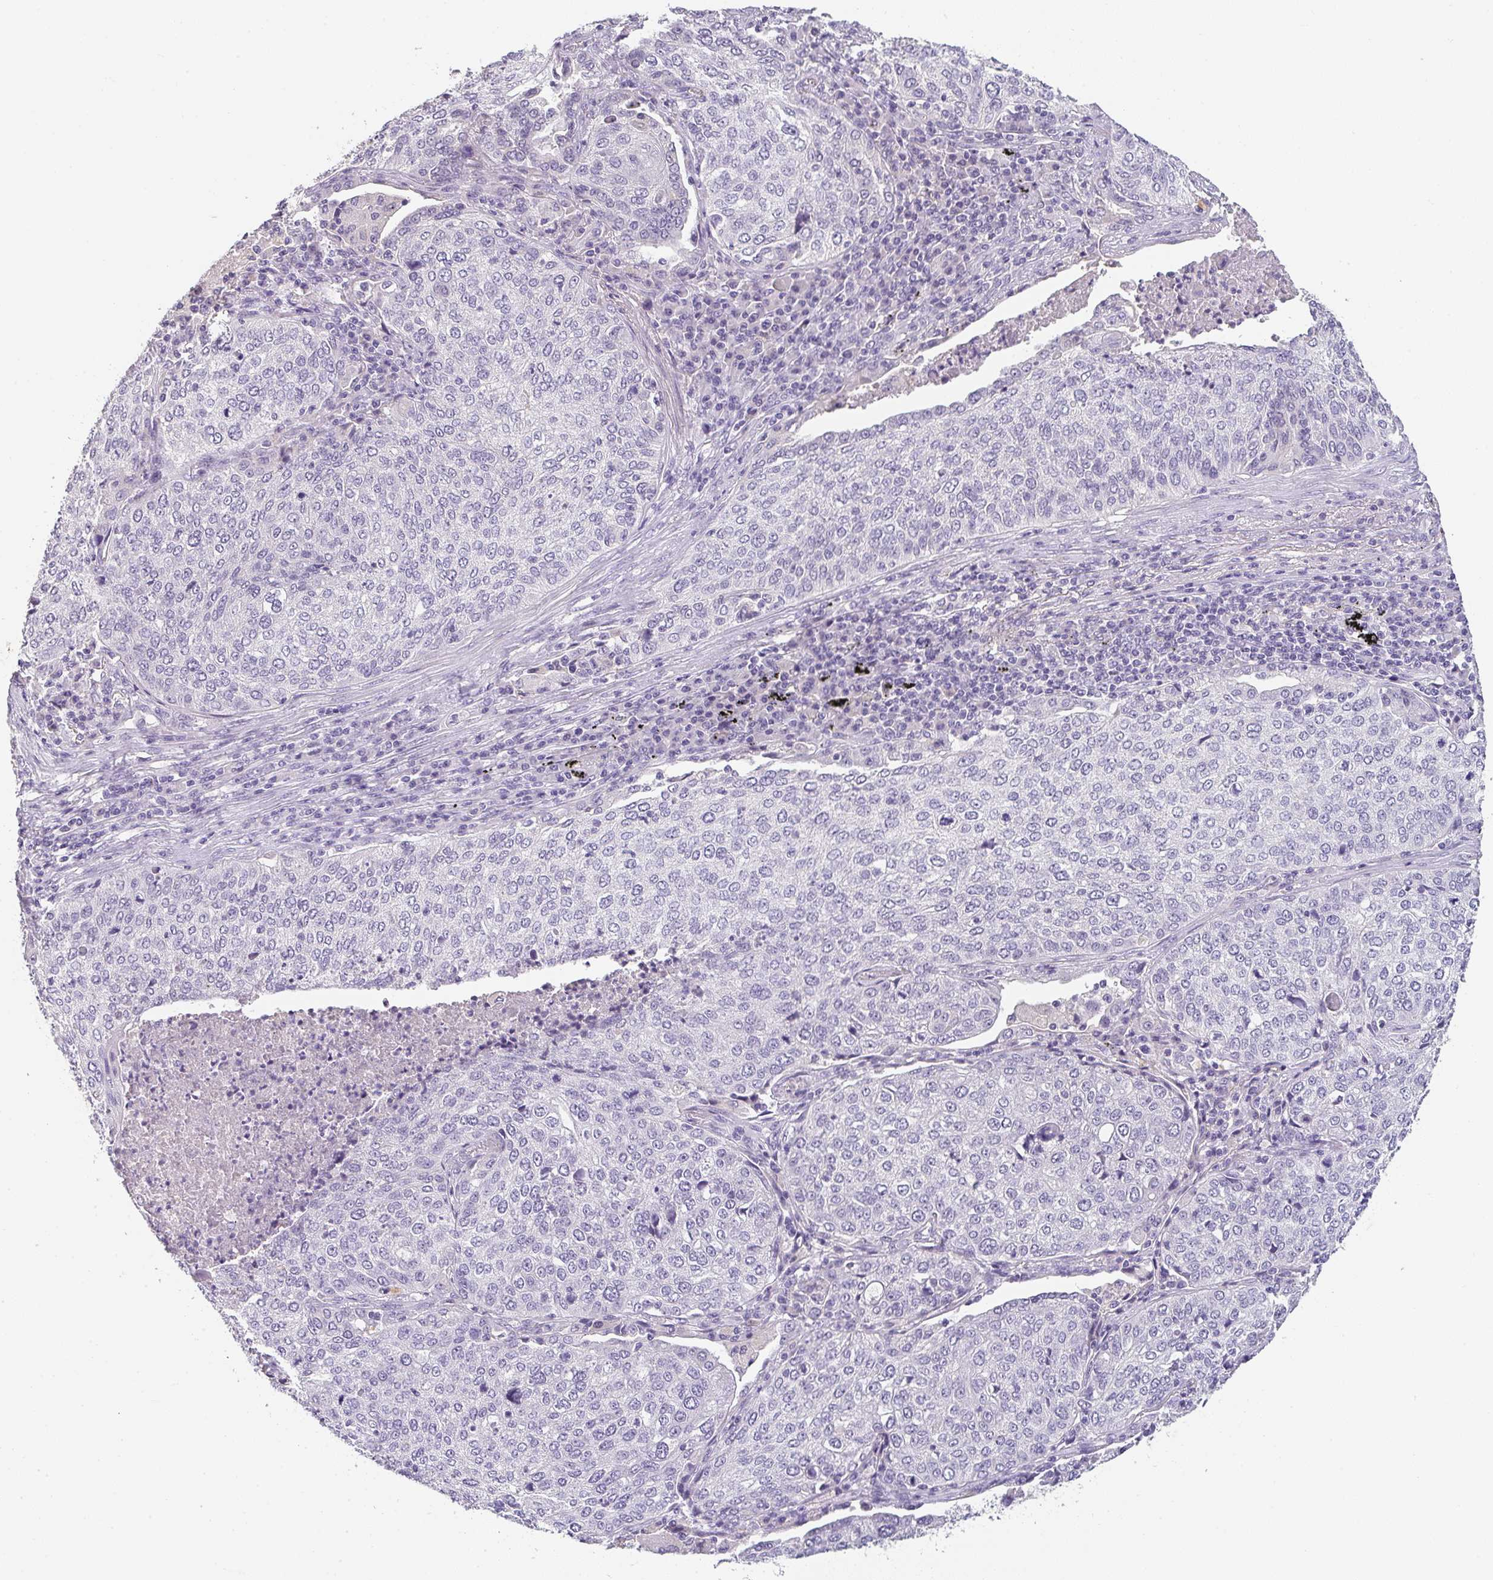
{"staining": {"intensity": "negative", "quantity": "none", "location": "none"}, "tissue": "lung cancer", "cell_type": "Tumor cells", "image_type": "cancer", "snomed": [{"axis": "morphology", "description": "Squamous cell carcinoma, NOS"}, {"axis": "topography", "description": "Lung"}], "caption": "High magnification brightfield microscopy of lung squamous cell carcinoma stained with DAB (brown) and counterstained with hematoxylin (blue): tumor cells show no significant expression.", "gene": "C1QTNF8", "patient": {"sex": "male", "age": 63}}